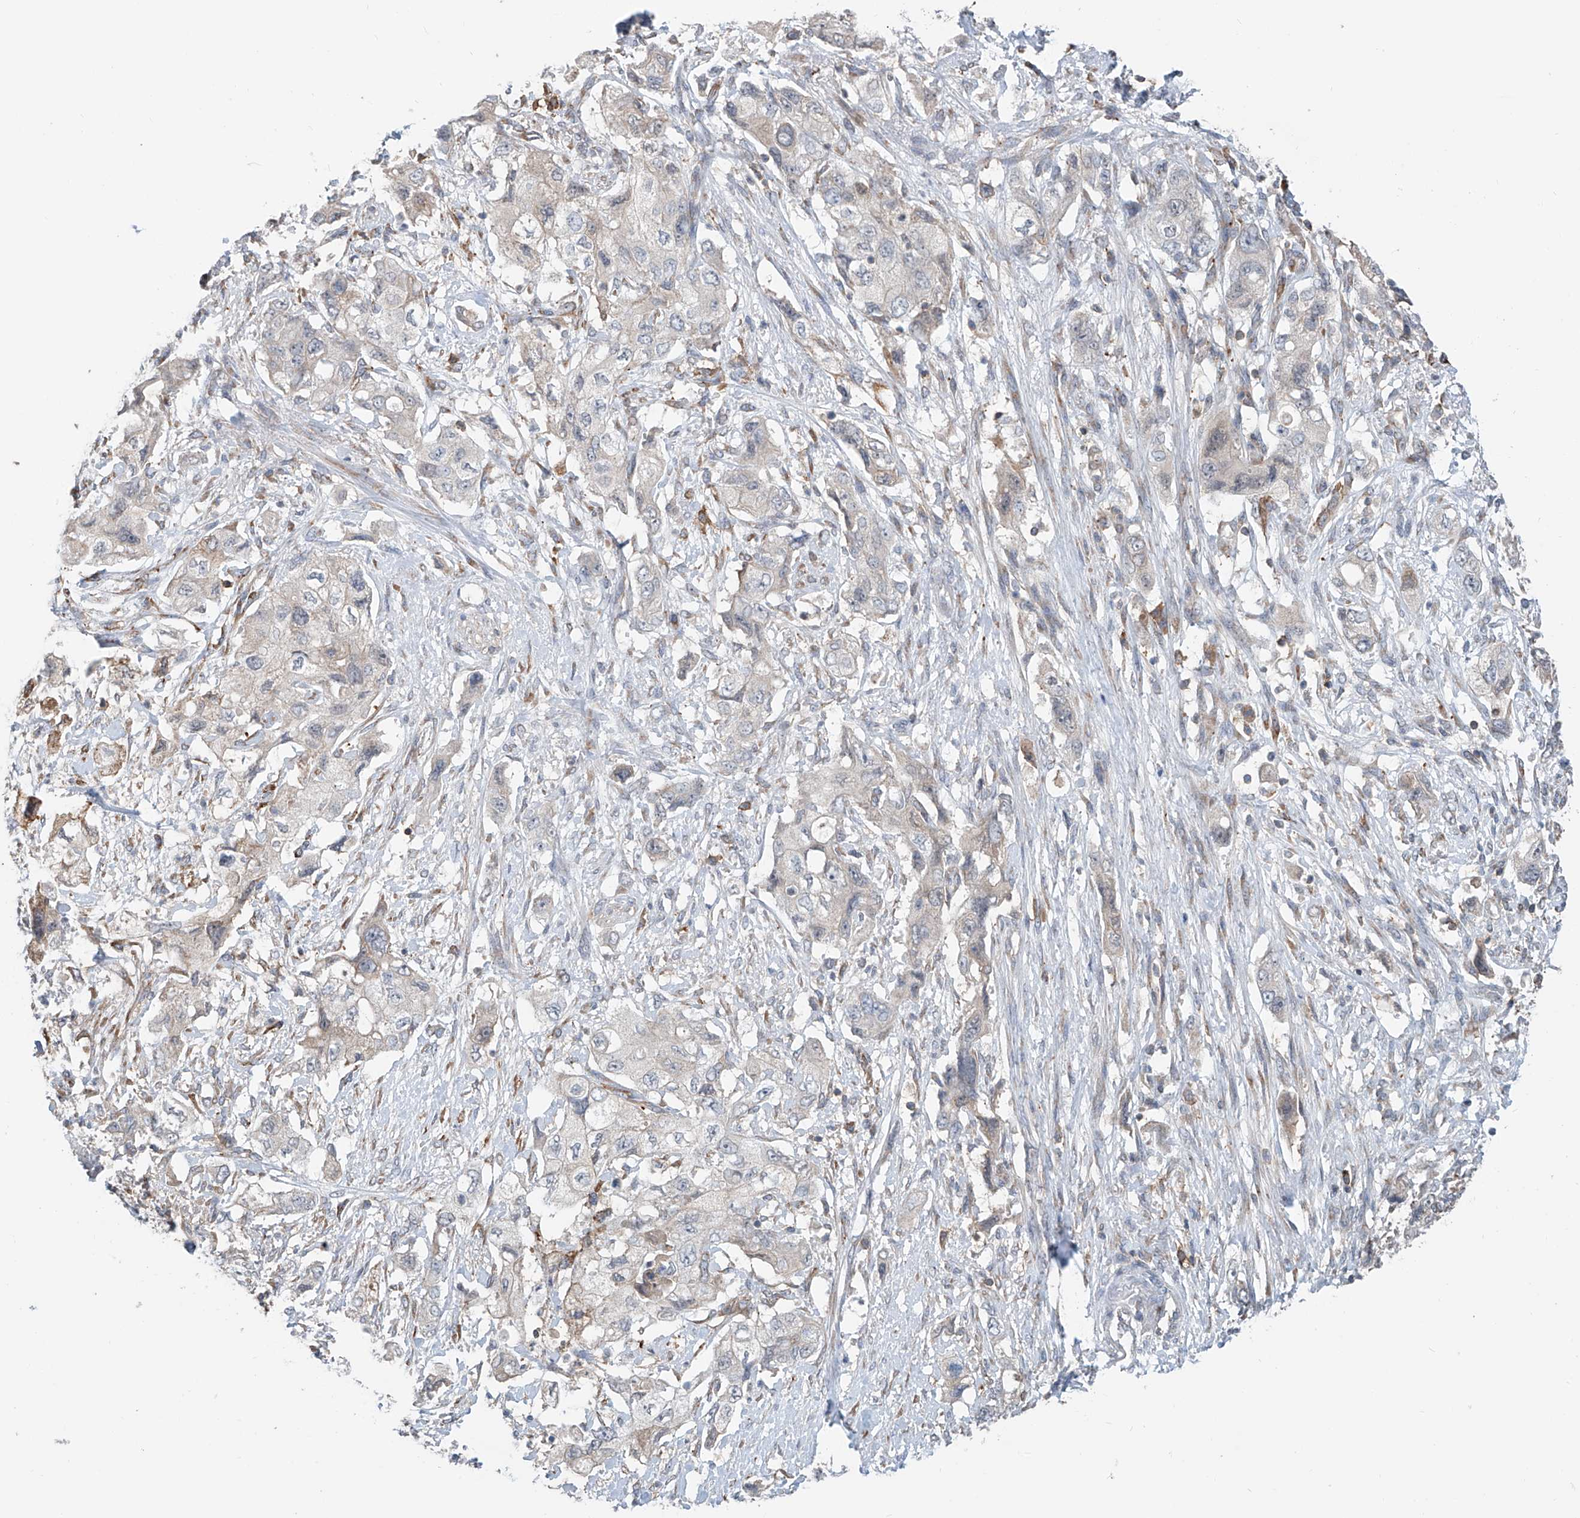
{"staining": {"intensity": "moderate", "quantity": "<25%", "location": "cytoplasmic/membranous"}, "tissue": "pancreatic cancer", "cell_type": "Tumor cells", "image_type": "cancer", "snomed": [{"axis": "morphology", "description": "Adenocarcinoma, NOS"}, {"axis": "topography", "description": "Pancreas"}], "caption": "Immunohistochemical staining of pancreatic cancer shows moderate cytoplasmic/membranous protein positivity in approximately <25% of tumor cells.", "gene": "KCNK10", "patient": {"sex": "female", "age": 73}}